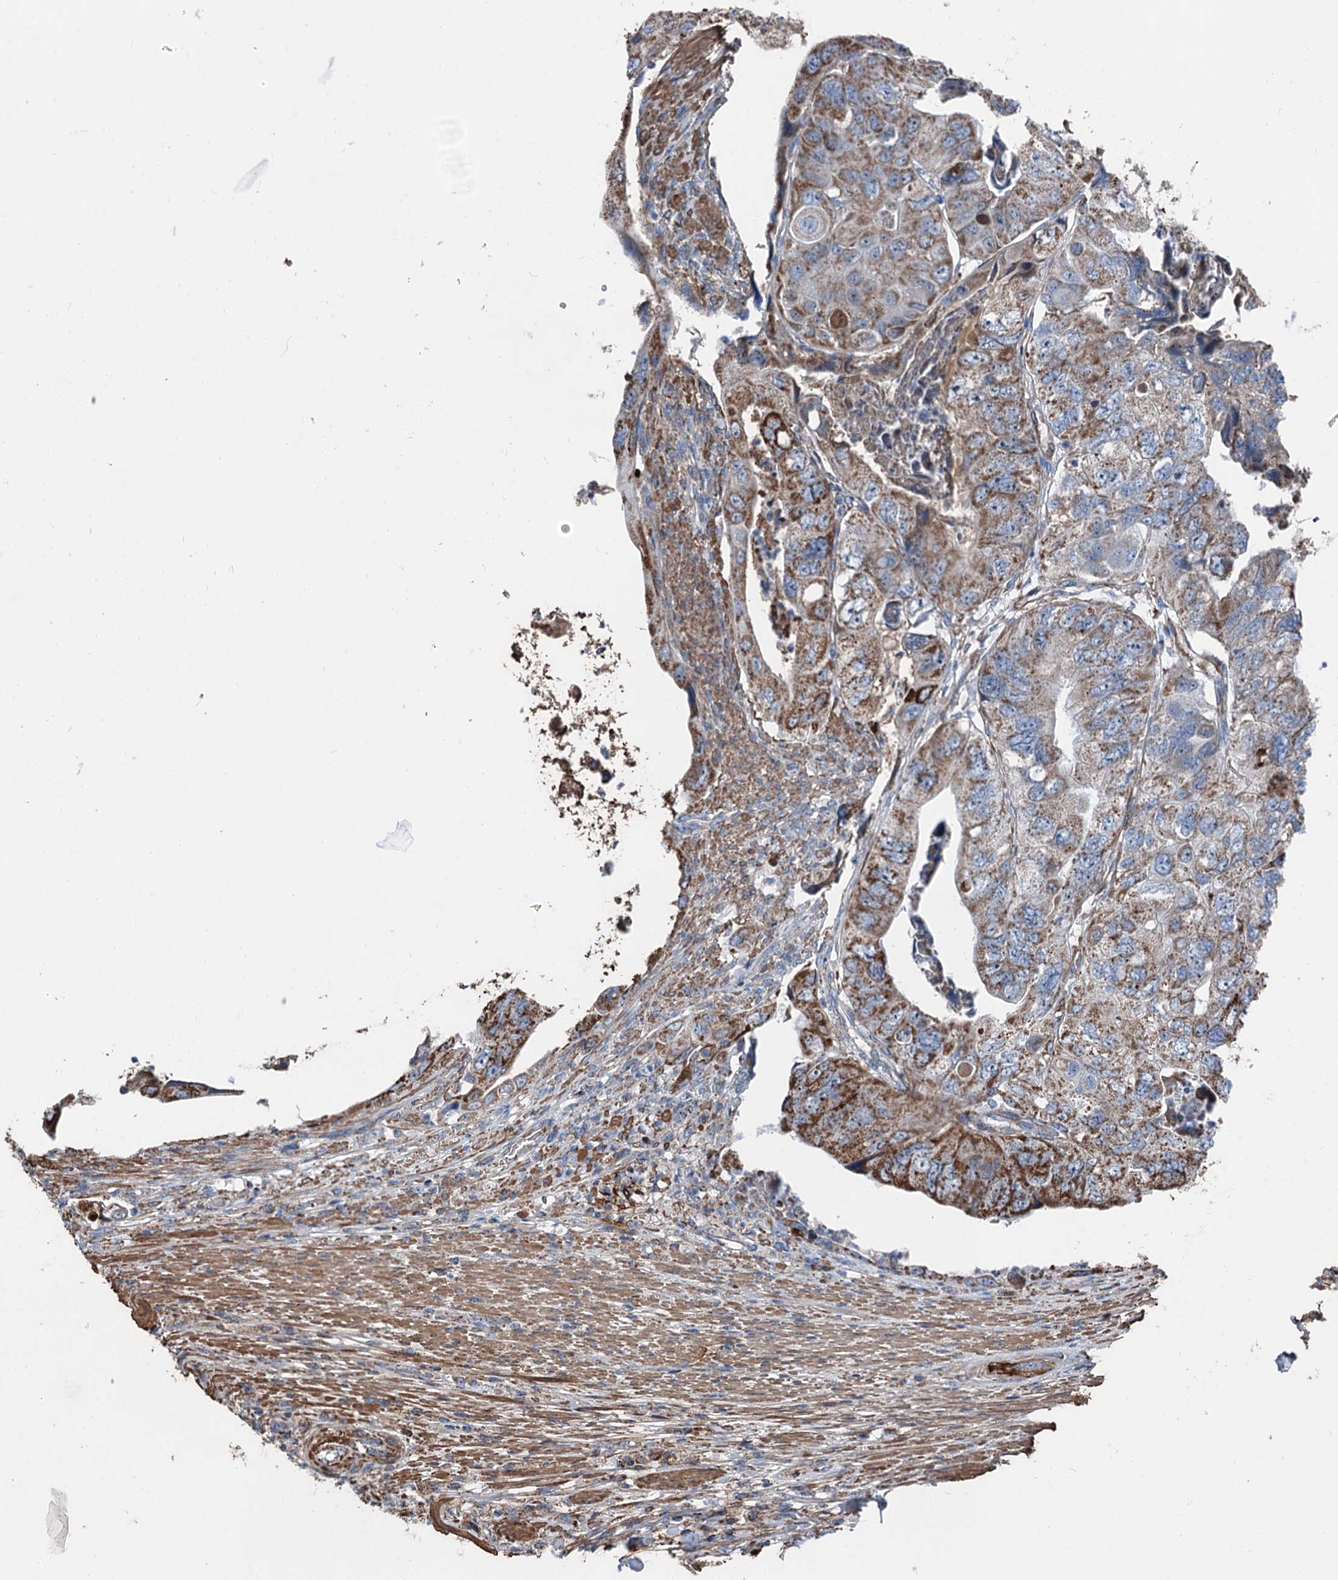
{"staining": {"intensity": "moderate", "quantity": "25%-75%", "location": "cytoplasmic/membranous"}, "tissue": "colorectal cancer", "cell_type": "Tumor cells", "image_type": "cancer", "snomed": [{"axis": "morphology", "description": "Adenocarcinoma, NOS"}, {"axis": "topography", "description": "Rectum"}], "caption": "A high-resolution image shows IHC staining of adenocarcinoma (colorectal), which exhibits moderate cytoplasmic/membranous expression in about 25%-75% of tumor cells. The staining was performed using DAB to visualize the protein expression in brown, while the nuclei were stained in blue with hematoxylin (Magnification: 20x).", "gene": "DDIAS", "patient": {"sex": "male", "age": 63}}